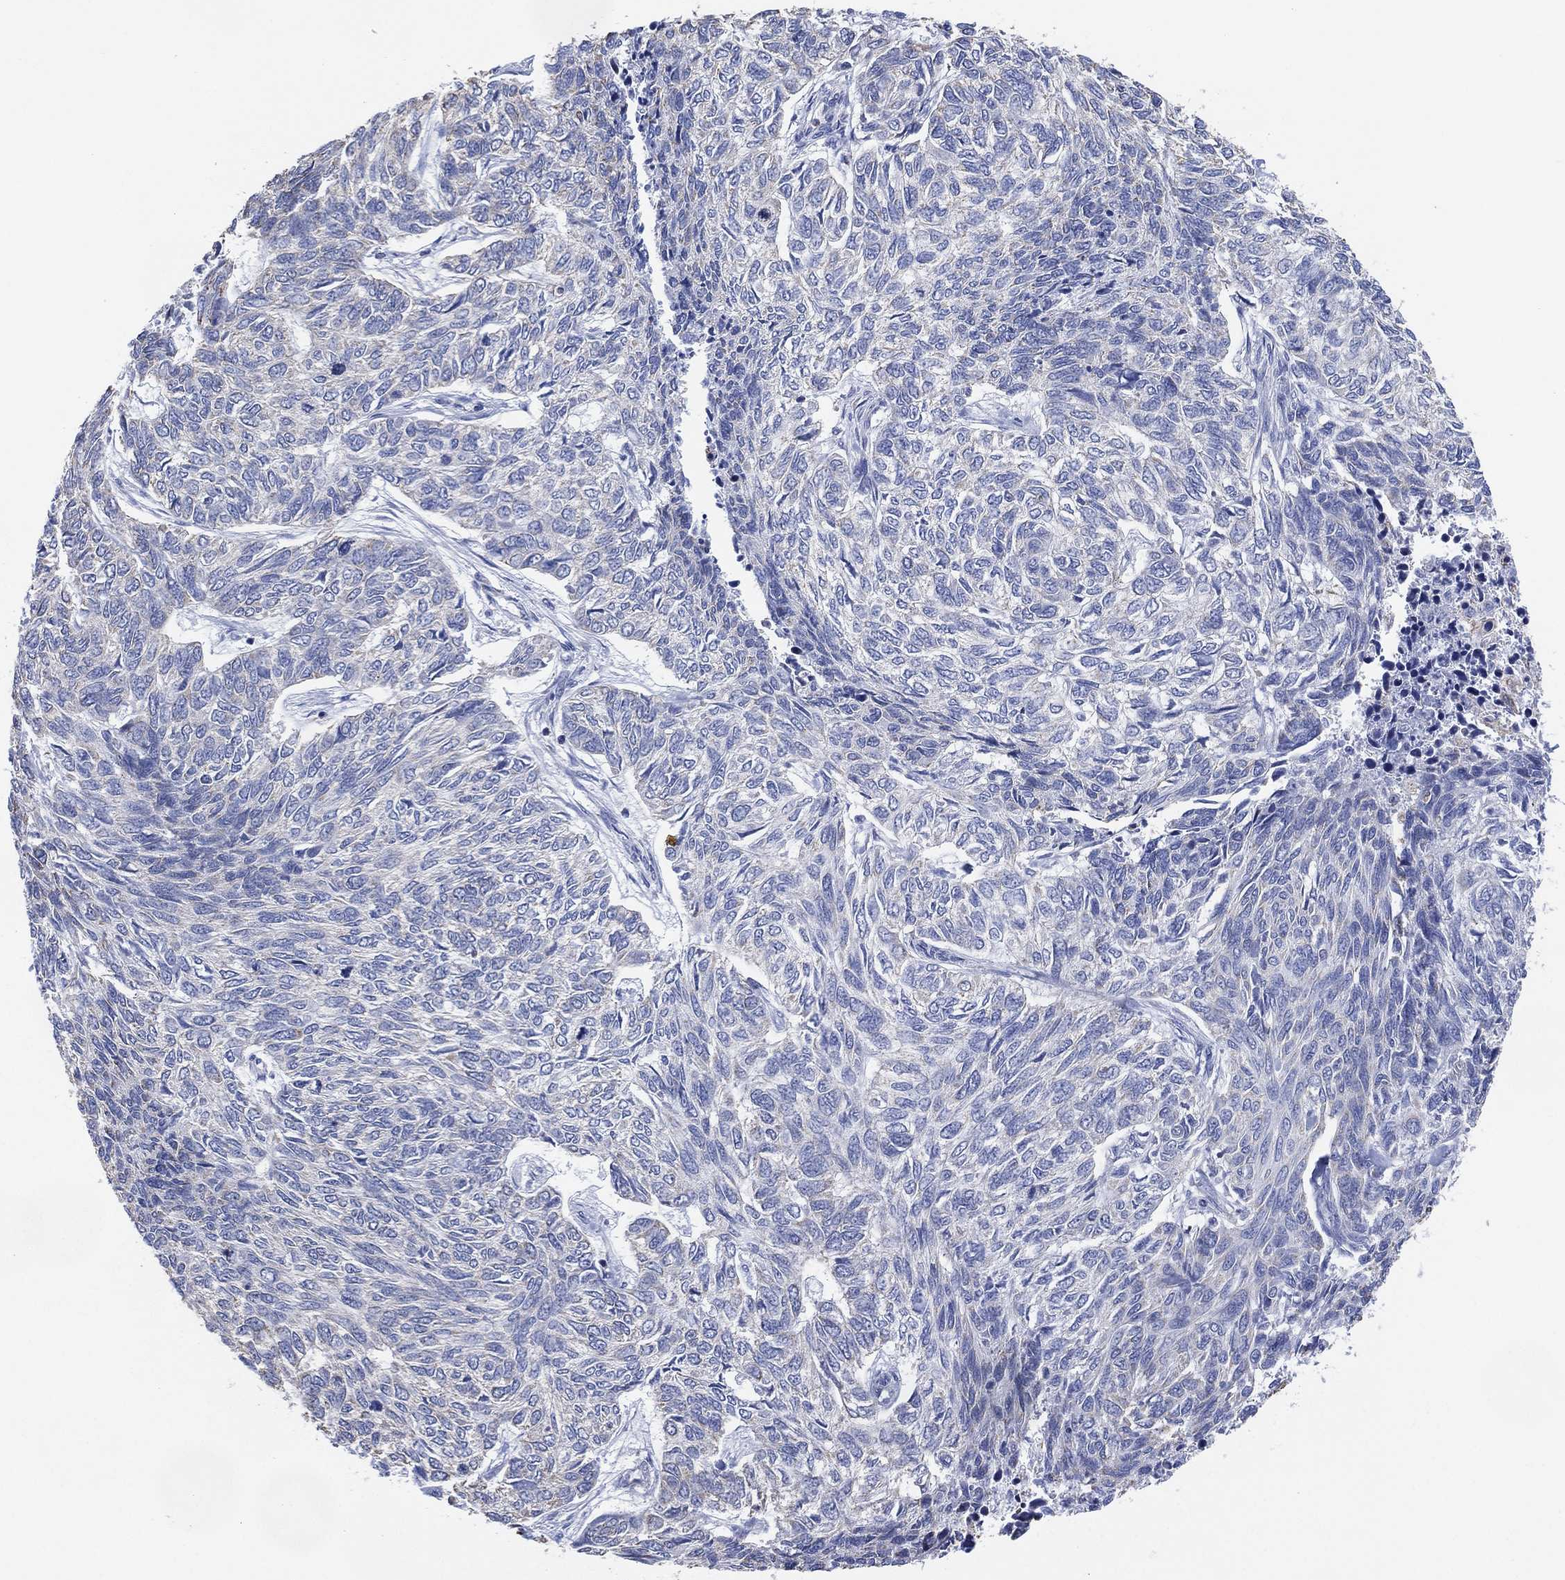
{"staining": {"intensity": "negative", "quantity": "none", "location": "none"}, "tissue": "skin cancer", "cell_type": "Tumor cells", "image_type": "cancer", "snomed": [{"axis": "morphology", "description": "Basal cell carcinoma"}, {"axis": "topography", "description": "Skin"}], "caption": "An immunohistochemistry (IHC) photomicrograph of skin cancer is shown. There is no staining in tumor cells of skin cancer.", "gene": "CFTR", "patient": {"sex": "female", "age": 65}}